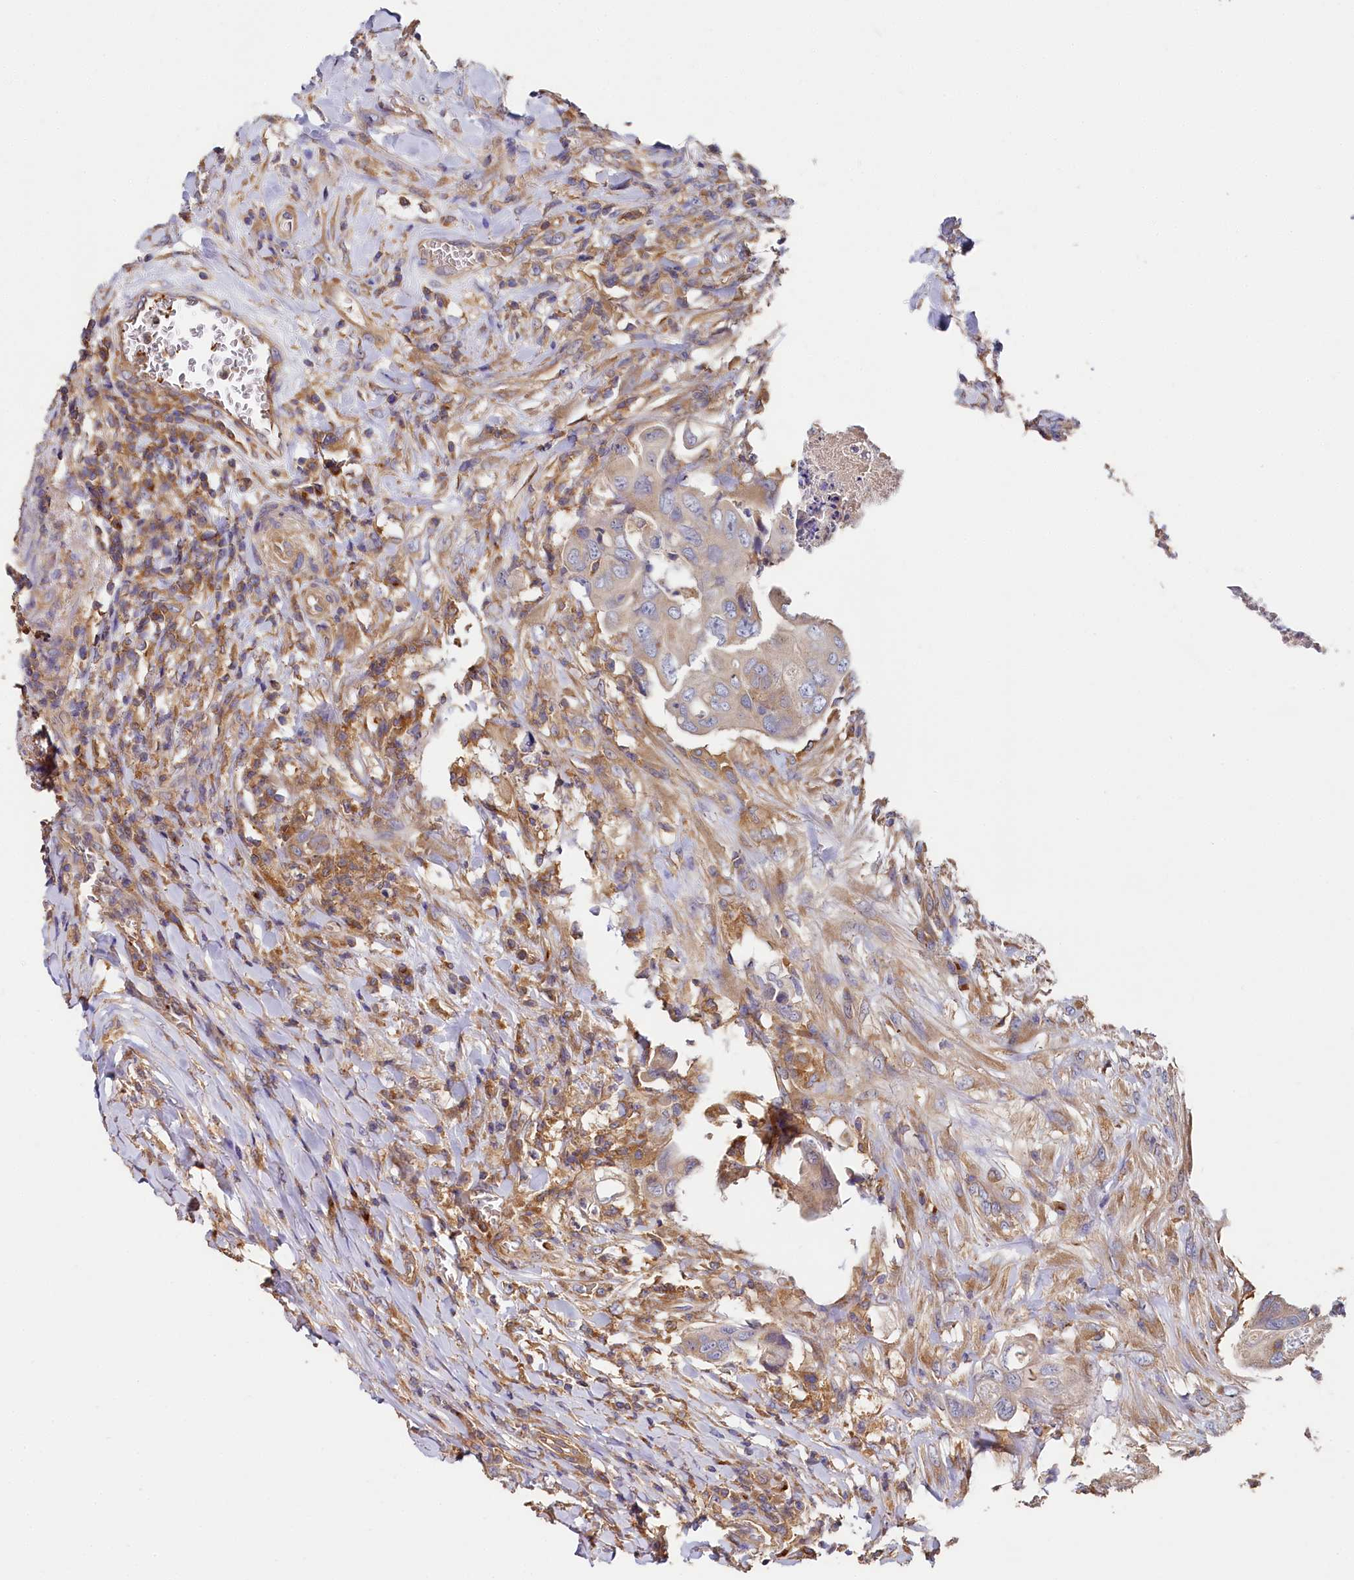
{"staining": {"intensity": "weak", "quantity": "<25%", "location": "cytoplasmic/membranous"}, "tissue": "colorectal cancer", "cell_type": "Tumor cells", "image_type": "cancer", "snomed": [{"axis": "morphology", "description": "Adenocarcinoma, NOS"}, {"axis": "topography", "description": "Rectum"}], "caption": "IHC histopathology image of neoplastic tissue: colorectal cancer stained with DAB shows no significant protein expression in tumor cells. The staining was performed using DAB to visualize the protein expression in brown, while the nuclei were stained in blue with hematoxylin (Magnification: 20x).", "gene": "PPIP5K1", "patient": {"sex": "male", "age": 63}}